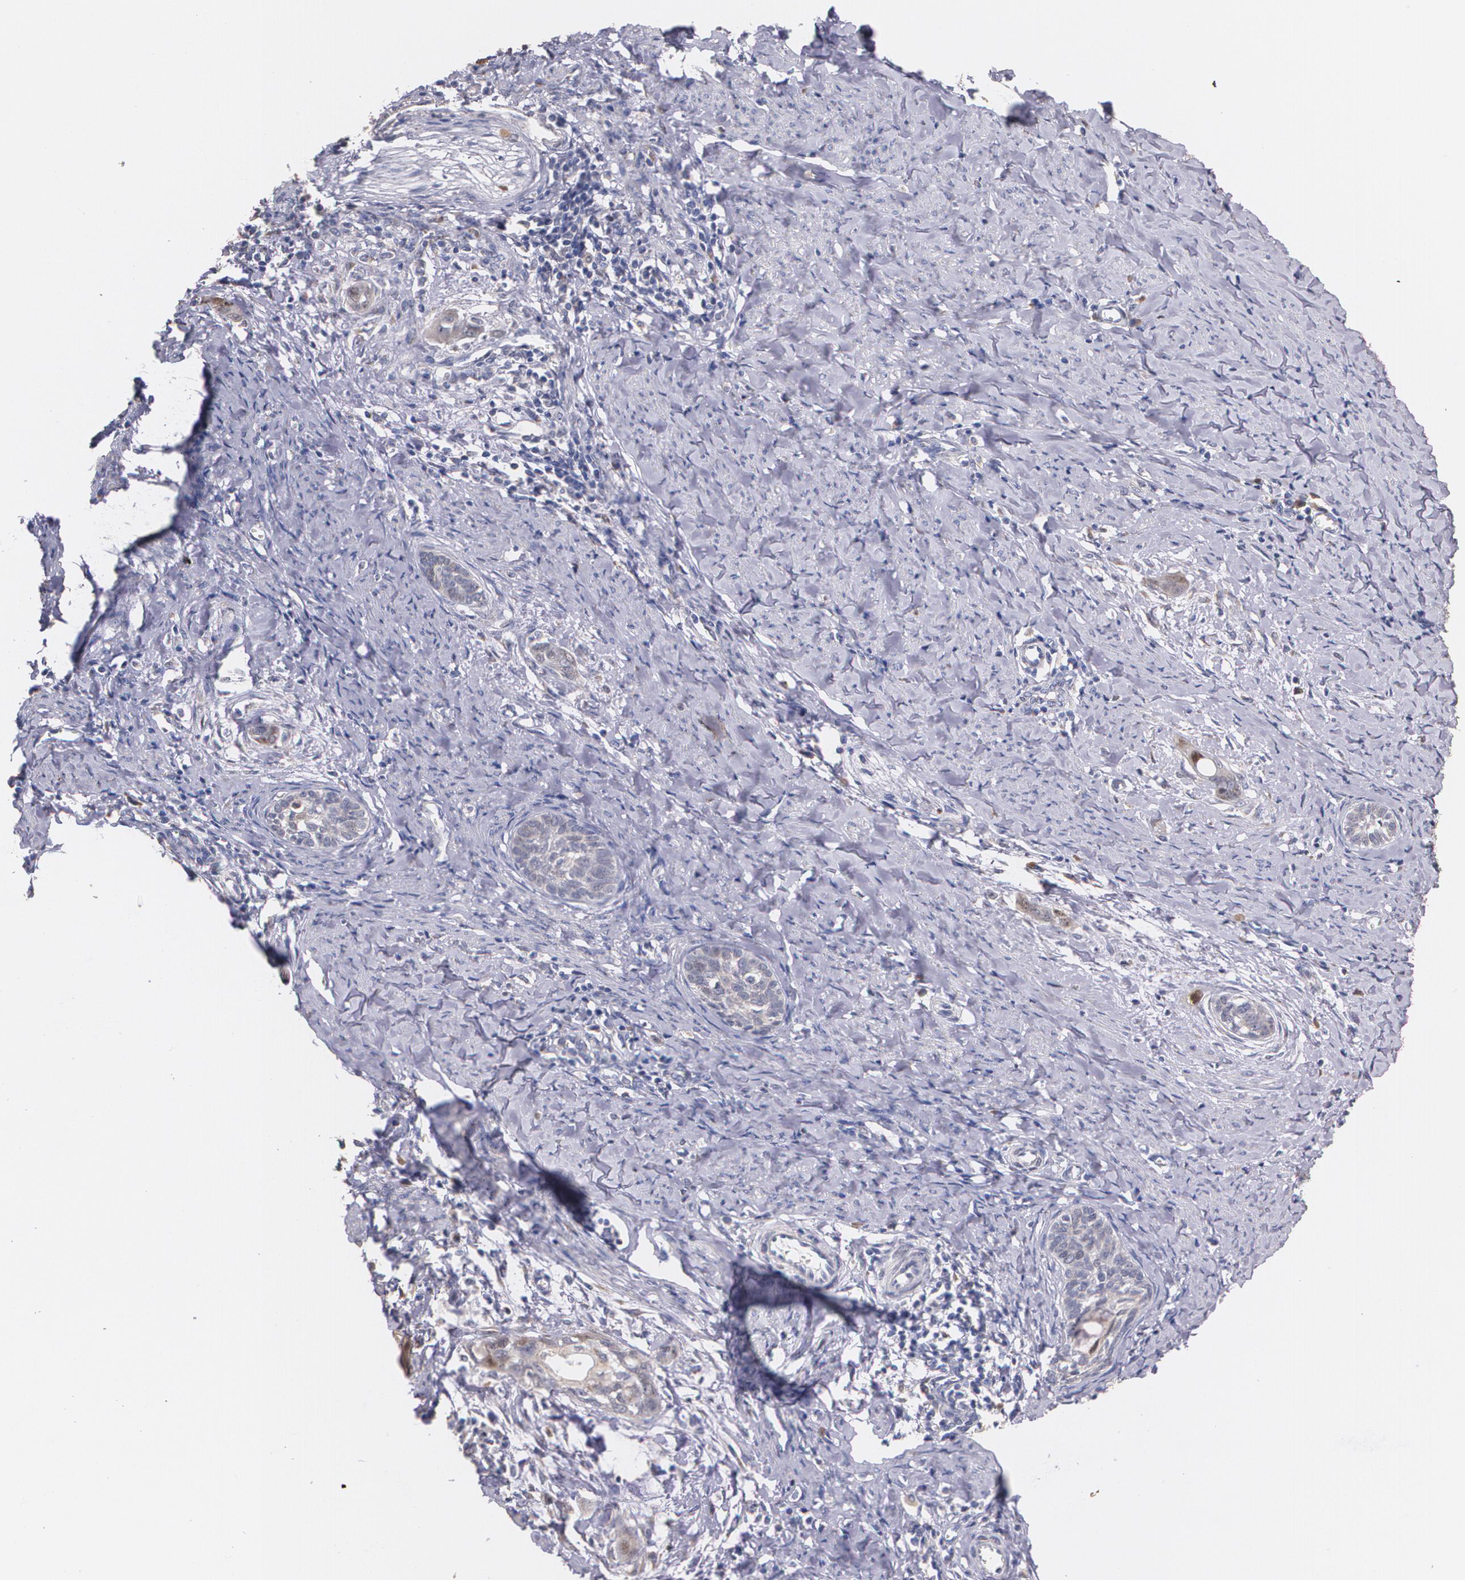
{"staining": {"intensity": "weak", "quantity": "25%-75%", "location": "cytoplasmic/membranous"}, "tissue": "cervical cancer", "cell_type": "Tumor cells", "image_type": "cancer", "snomed": [{"axis": "morphology", "description": "Squamous cell carcinoma, NOS"}, {"axis": "topography", "description": "Cervix"}], "caption": "Immunohistochemistry staining of squamous cell carcinoma (cervical), which displays low levels of weak cytoplasmic/membranous positivity in about 25%-75% of tumor cells indicating weak cytoplasmic/membranous protein staining. The staining was performed using DAB (3,3'-diaminobenzidine) (brown) for protein detection and nuclei were counterstained in hematoxylin (blue).", "gene": "ATF3", "patient": {"sex": "female", "age": 33}}